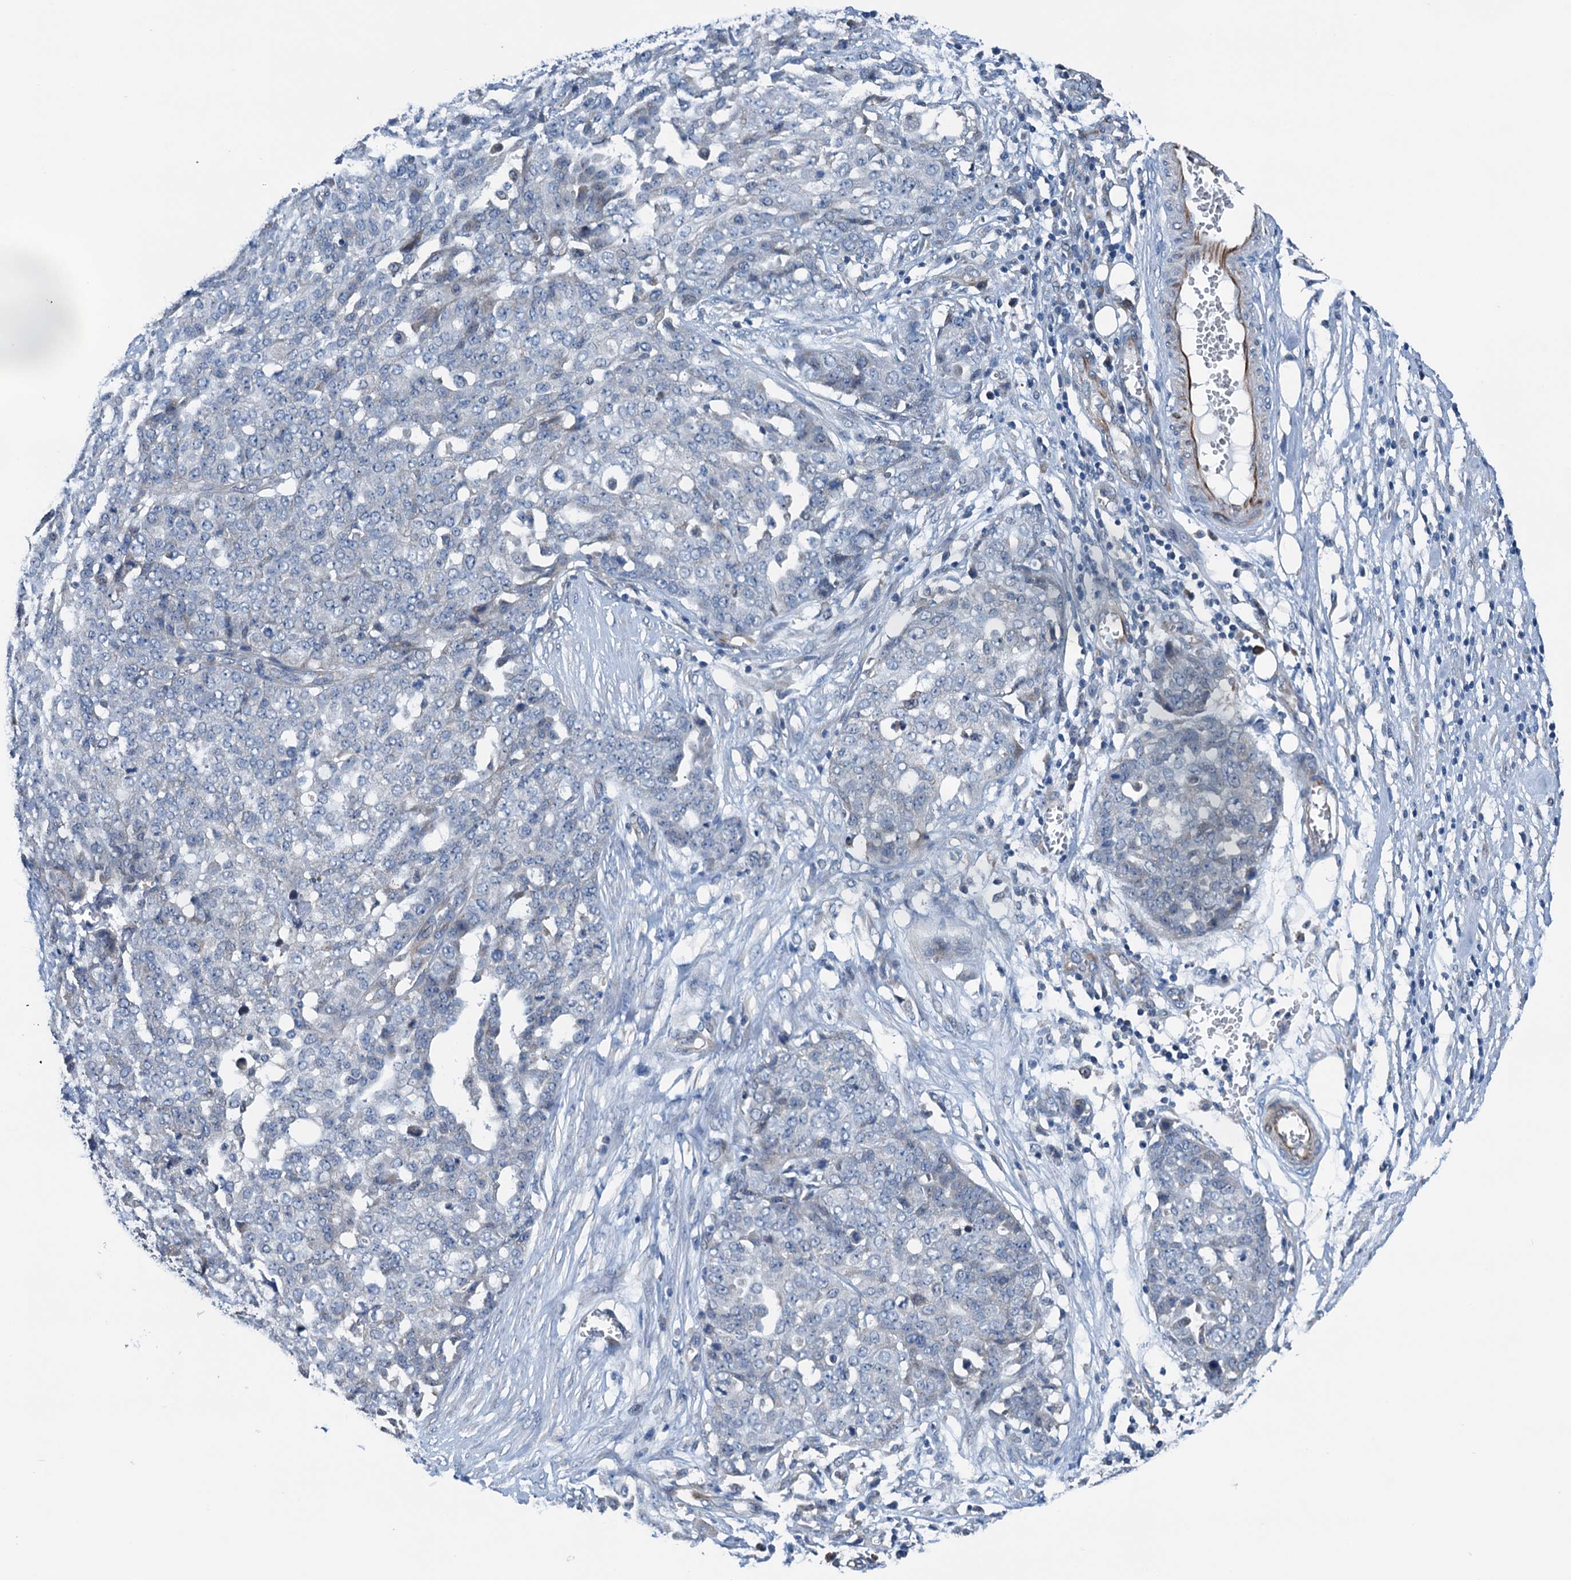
{"staining": {"intensity": "negative", "quantity": "none", "location": "none"}, "tissue": "ovarian cancer", "cell_type": "Tumor cells", "image_type": "cancer", "snomed": [{"axis": "morphology", "description": "Cystadenocarcinoma, serous, NOS"}, {"axis": "topography", "description": "Soft tissue"}, {"axis": "topography", "description": "Ovary"}], "caption": "Immunohistochemistry (IHC) of ovarian serous cystadenocarcinoma exhibits no staining in tumor cells.", "gene": "ELAC1", "patient": {"sex": "female", "age": 57}}